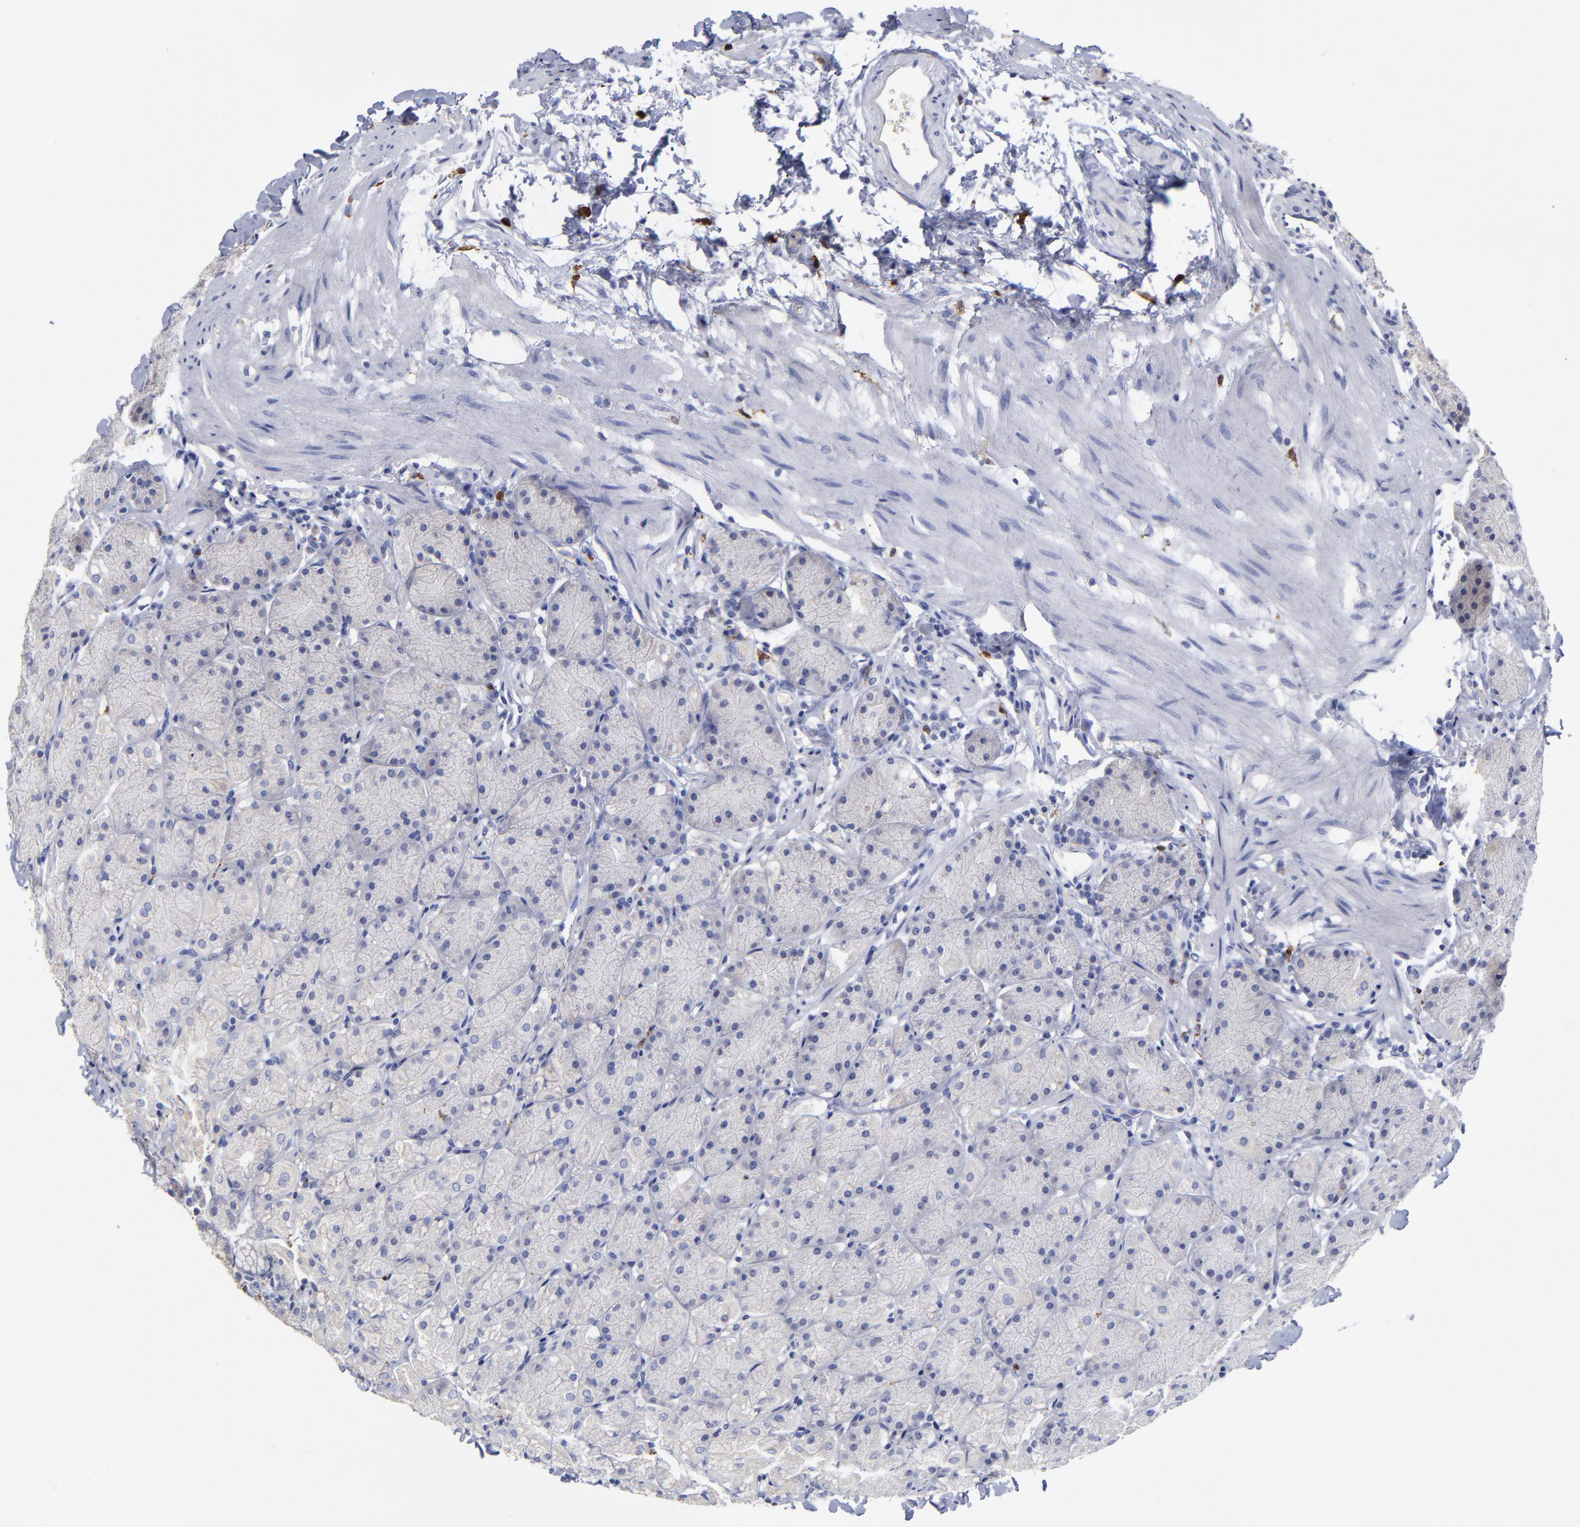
{"staining": {"intensity": "weak", "quantity": "<25%", "location": "cytoplasmic/membranous"}, "tissue": "stomach", "cell_type": "Glandular cells", "image_type": "normal", "snomed": [{"axis": "morphology", "description": "Normal tissue, NOS"}, {"axis": "topography", "description": "Stomach, upper"}, {"axis": "topography", "description": "Stomach"}], "caption": "Immunohistochemistry image of normal stomach: stomach stained with DAB exhibits no significant protein staining in glandular cells. (Immunohistochemistry, brightfield microscopy, high magnification).", "gene": "PTP4A1", "patient": {"sex": "male", "age": 76}}